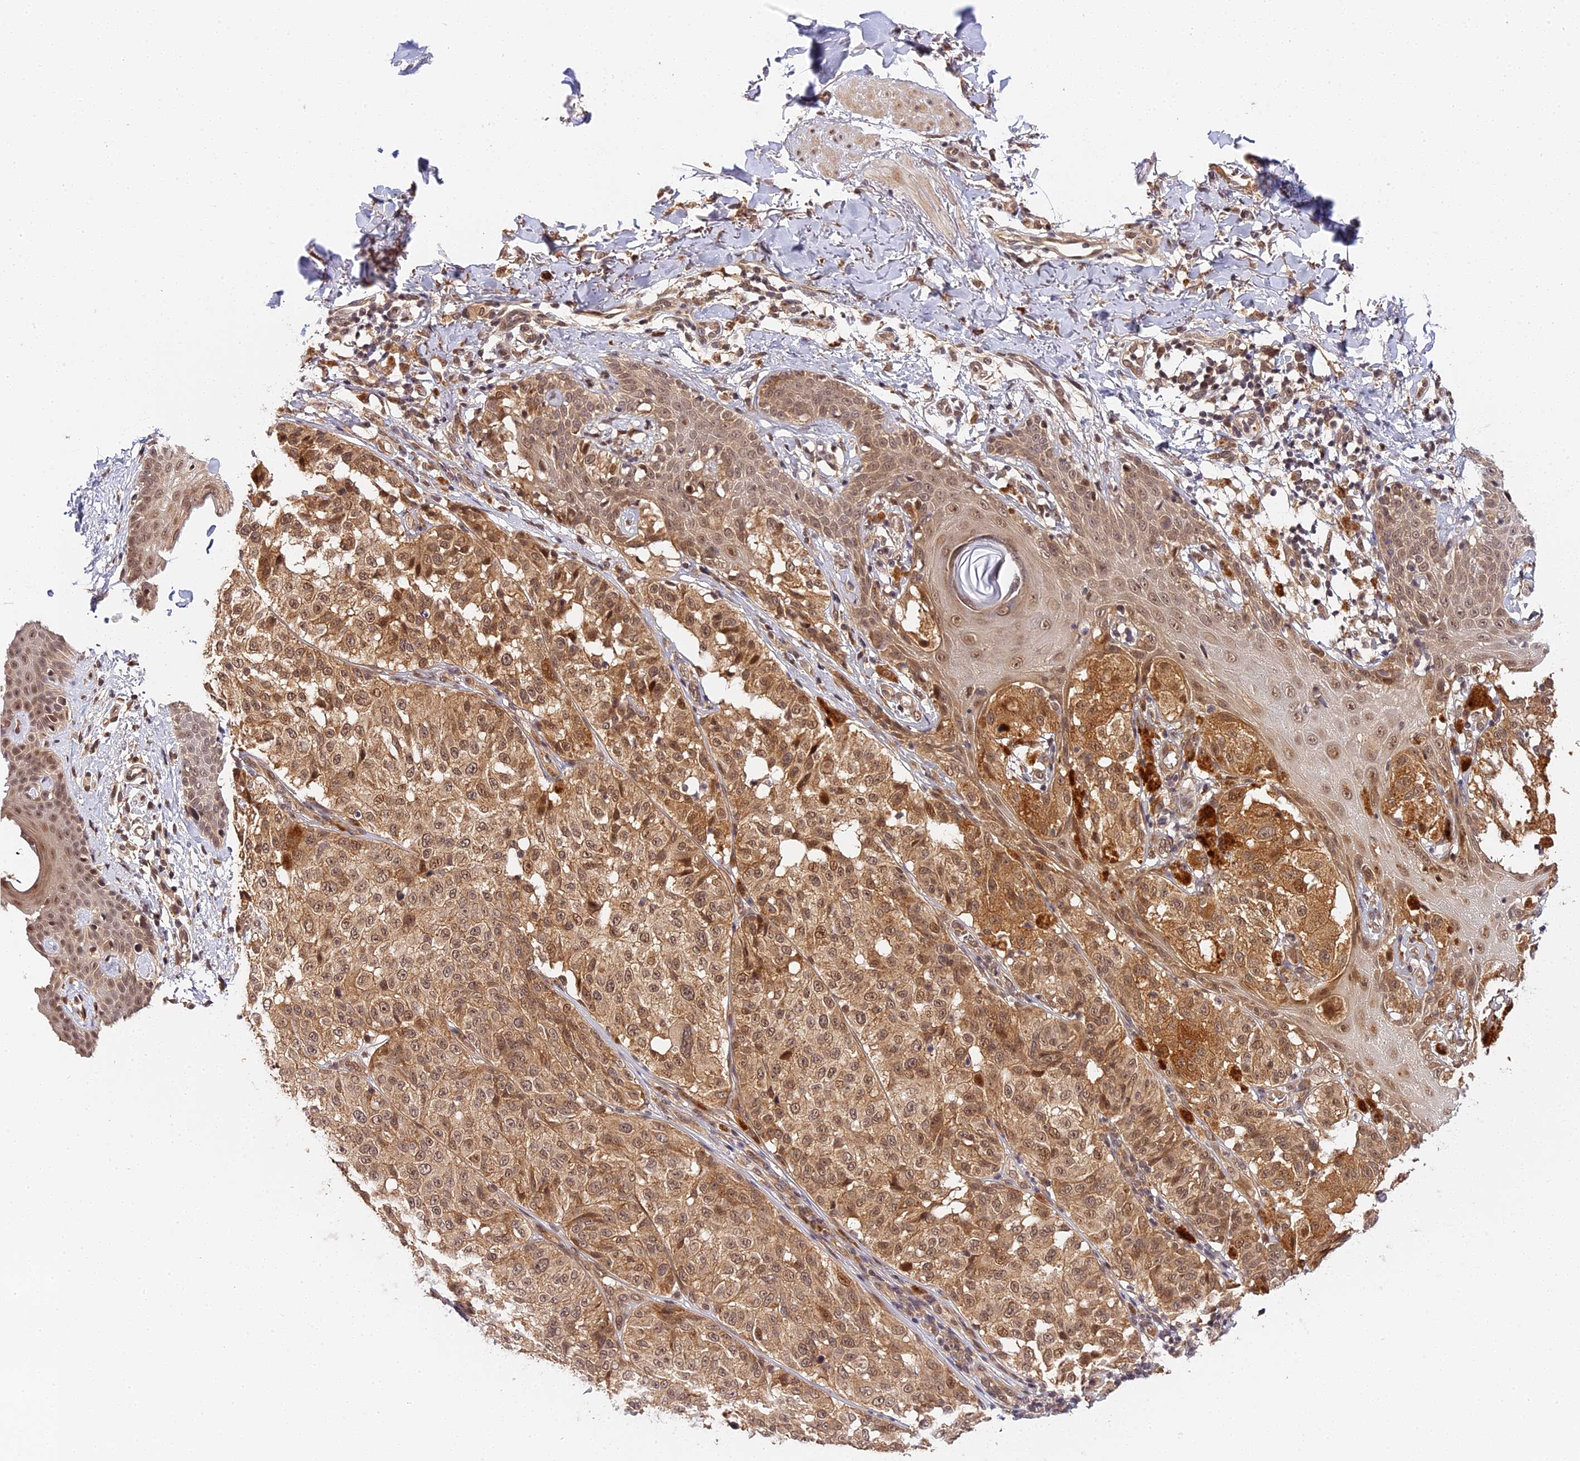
{"staining": {"intensity": "moderate", "quantity": ">75%", "location": "cytoplasmic/membranous,nuclear"}, "tissue": "melanoma", "cell_type": "Tumor cells", "image_type": "cancer", "snomed": [{"axis": "morphology", "description": "Malignant melanoma, NOS"}, {"axis": "topography", "description": "Skin"}], "caption": "Malignant melanoma stained for a protein reveals moderate cytoplasmic/membranous and nuclear positivity in tumor cells.", "gene": "IMPACT", "patient": {"sex": "female", "age": 46}}